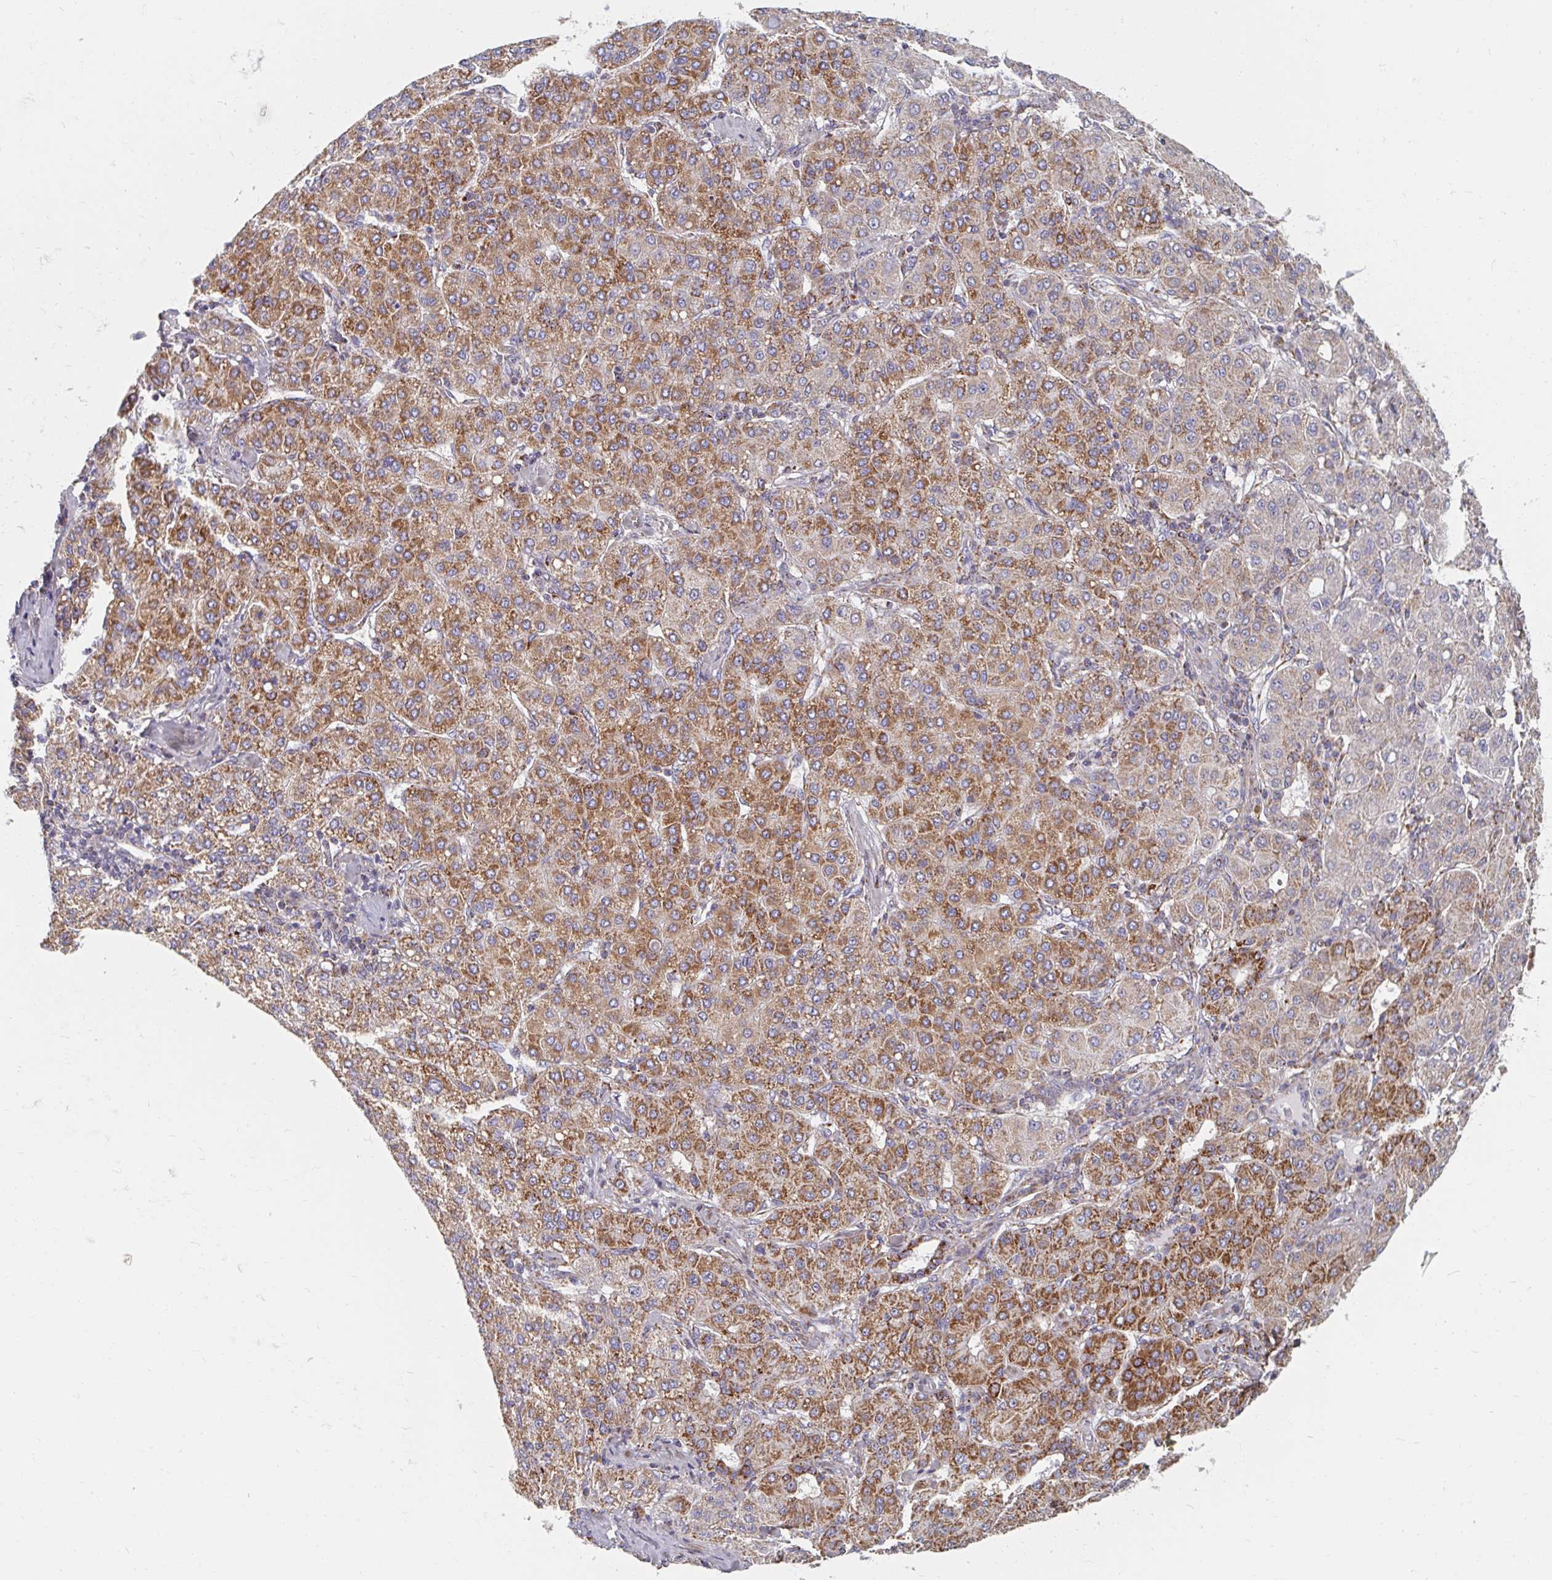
{"staining": {"intensity": "moderate", "quantity": ">75%", "location": "cytoplasmic/membranous"}, "tissue": "liver cancer", "cell_type": "Tumor cells", "image_type": "cancer", "snomed": [{"axis": "morphology", "description": "Carcinoma, Hepatocellular, NOS"}, {"axis": "topography", "description": "Liver"}], "caption": "The image exhibits a brown stain indicating the presence of a protein in the cytoplasmic/membranous of tumor cells in hepatocellular carcinoma (liver).", "gene": "MAVS", "patient": {"sex": "male", "age": 65}}